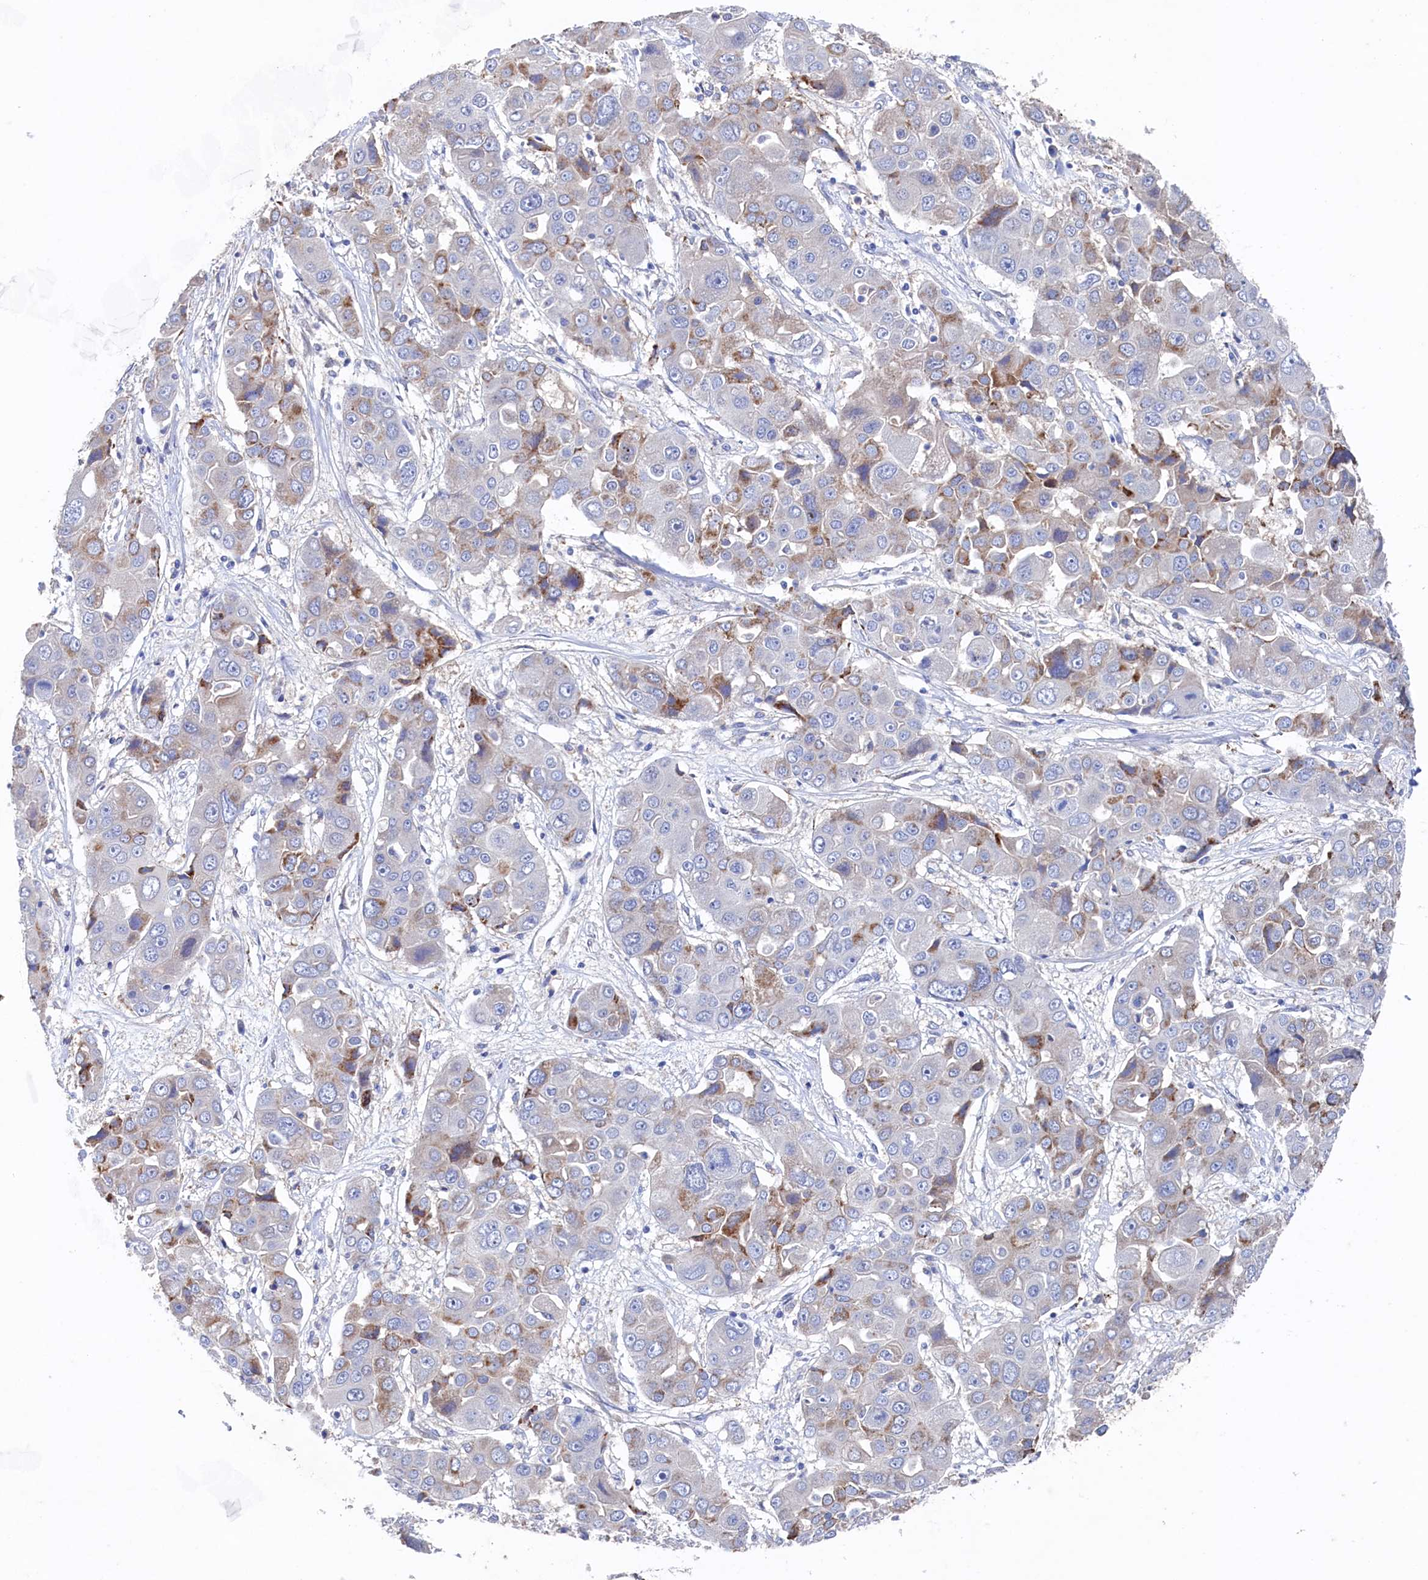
{"staining": {"intensity": "moderate", "quantity": "<25%", "location": "cytoplasmic/membranous"}, "tissue": "liver cancer", "cell_type": "Tumor cells", "image_type": "cancer", "snomed": [{"axis": "morphology", "description": "Cholangiocarcinoma"}, {"axis": "topography", "description": "Liver"}], "caption": "Protein analysis of liver cancer (cholangiocarcinoma) tissue displays moderate cytoplasmic/membranous positivity in about <25% of tumor cells.", "gene": "CBLIF", "patient": {"sex": "male", "age": 67}}